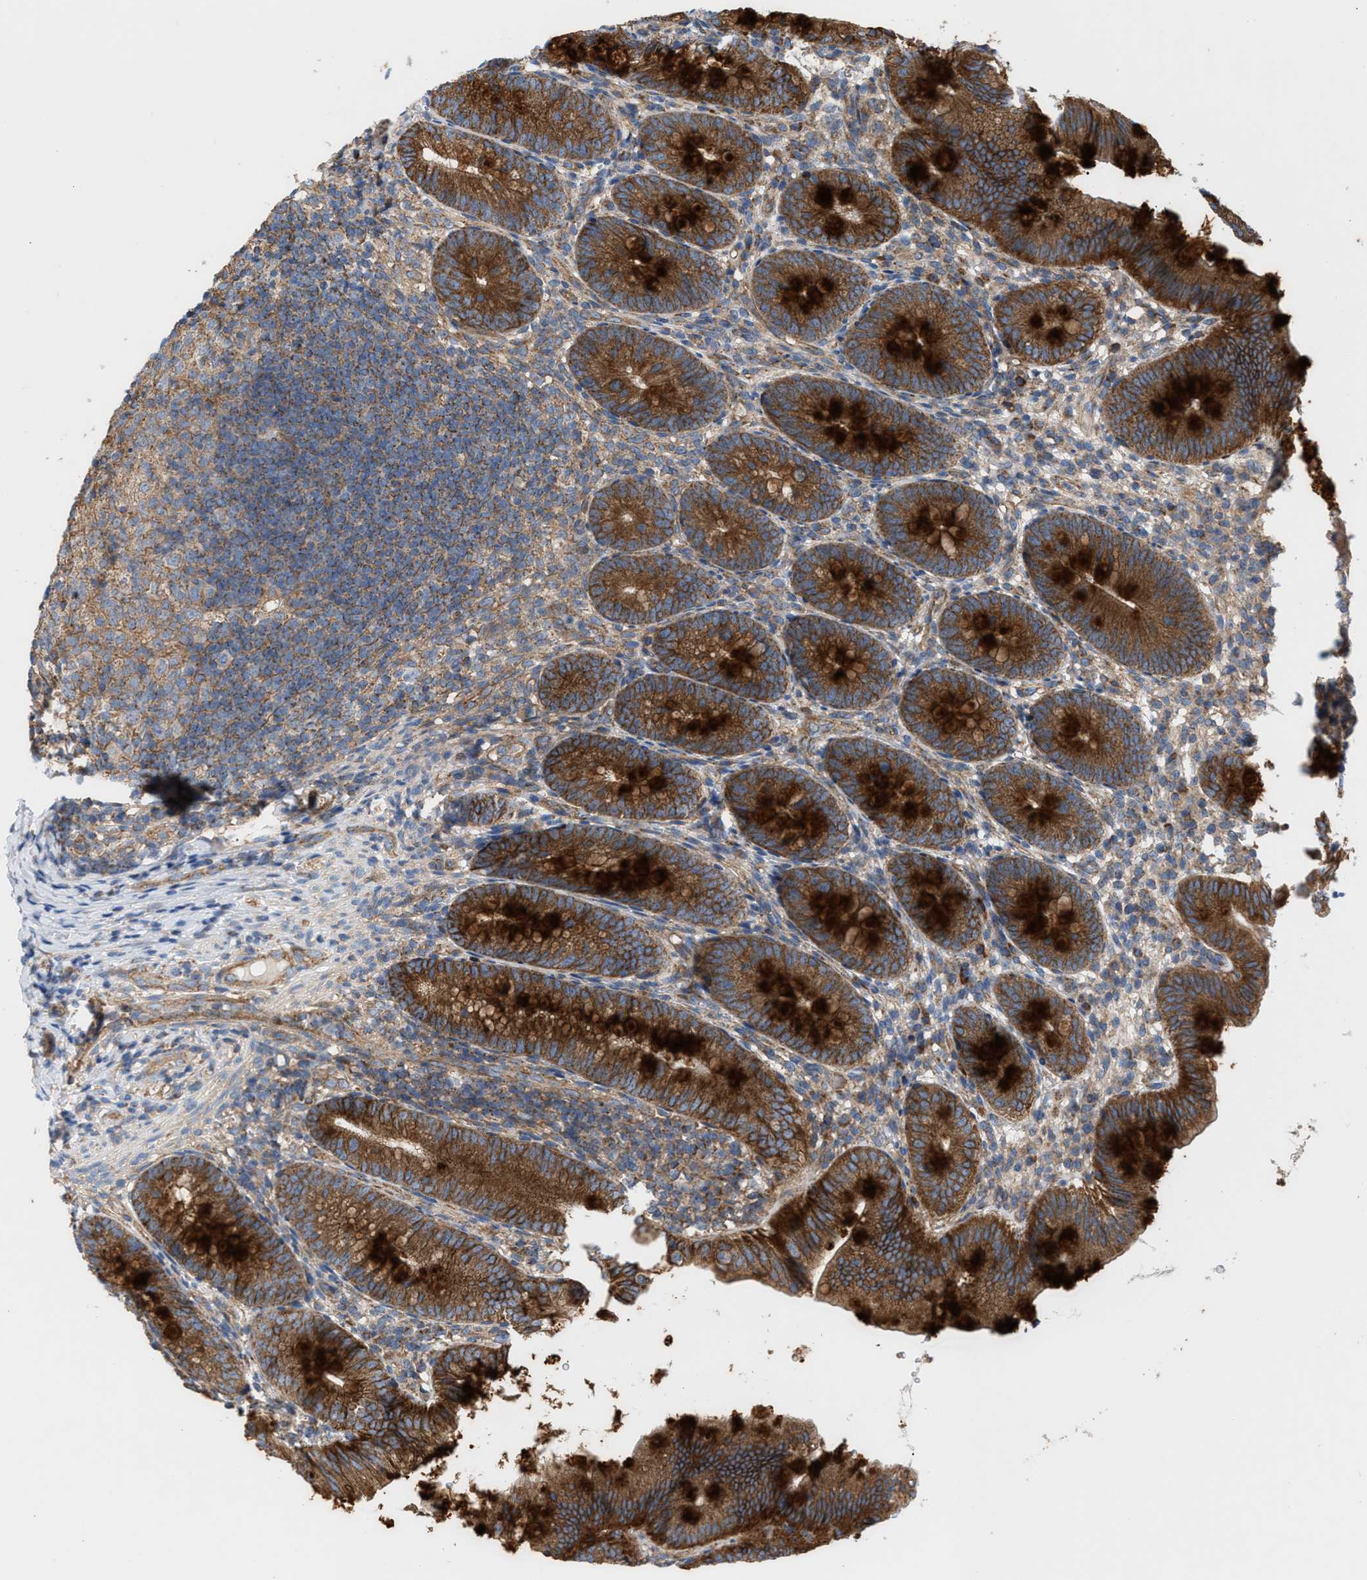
{"staining": {"intensity": "strong", "quantity": ">75%", "location": "cytoplasmic/membranous"}, "tissue": "appendix", "cell_type": "Glandular cells", "image_type": "normal", "snomed": [{"axis": "morphology", "description": "Normal tissue, NOS"}, {"axis": "topography", "description": "Appendix"}], "caption": "Immunohistochemical staining of unremarkable appendix reveals high levels of strong cytoplasmic/membranous expression in about >75% of glandular cells.", "gene": "OXSM", "patient": {"sex": "male", "age": 1}}